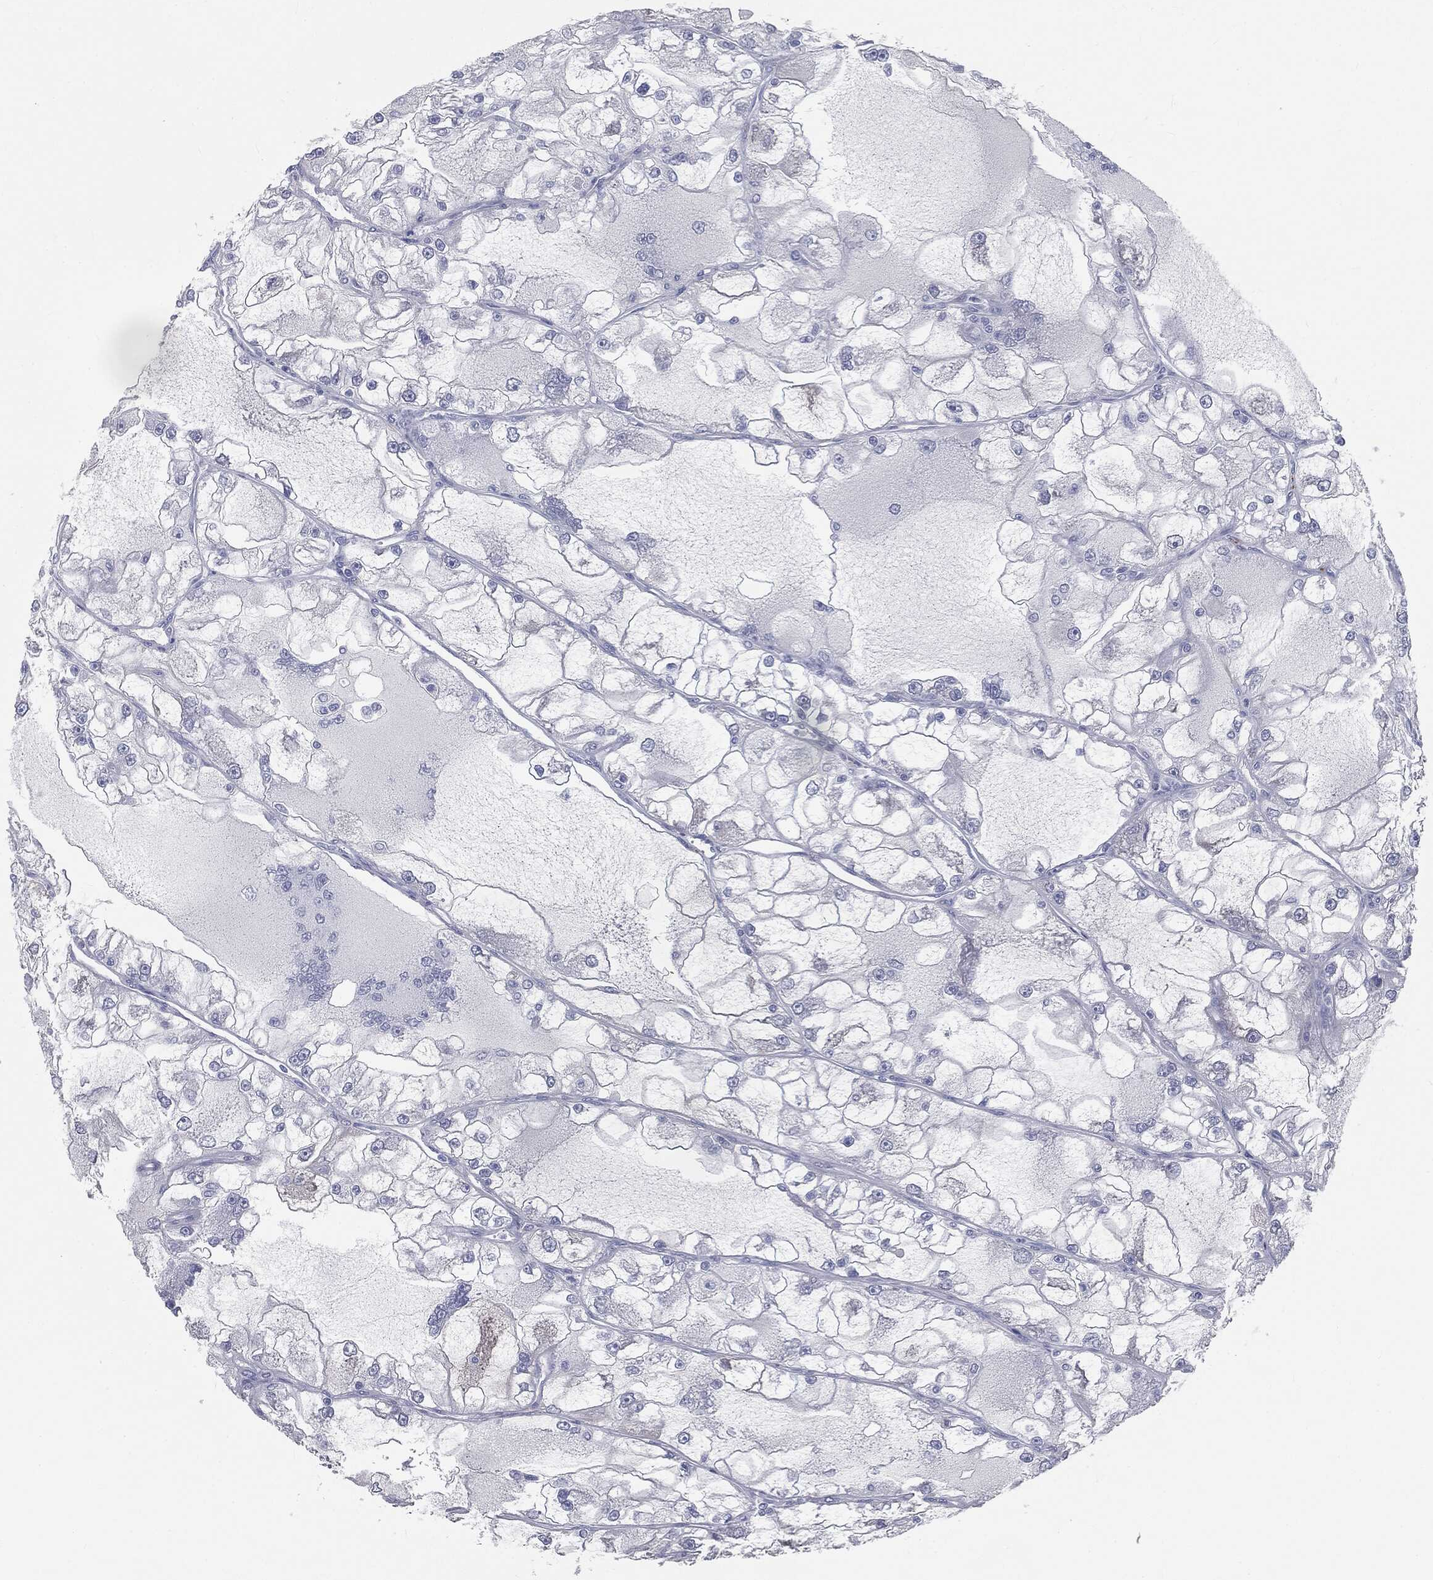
{"staining": {"intensity": "negative", "quantity": "none", "location": "none"}, "tissue": "renal cancer", "cell_type": "Tumor cells", "image_type": "cancer", "snomed": [{"axis": "morphology", "description": "Adenocarcinoma, NOS"}, {"axis": "topography", "description": "Kidney"}], "caption": "Immunohistochemical staining of human renal cancer (adenocarcinoma) displays no significant staining in tumor cells.", "gene": "CAV3", "patient": {"sex": "female", "age": 72}}